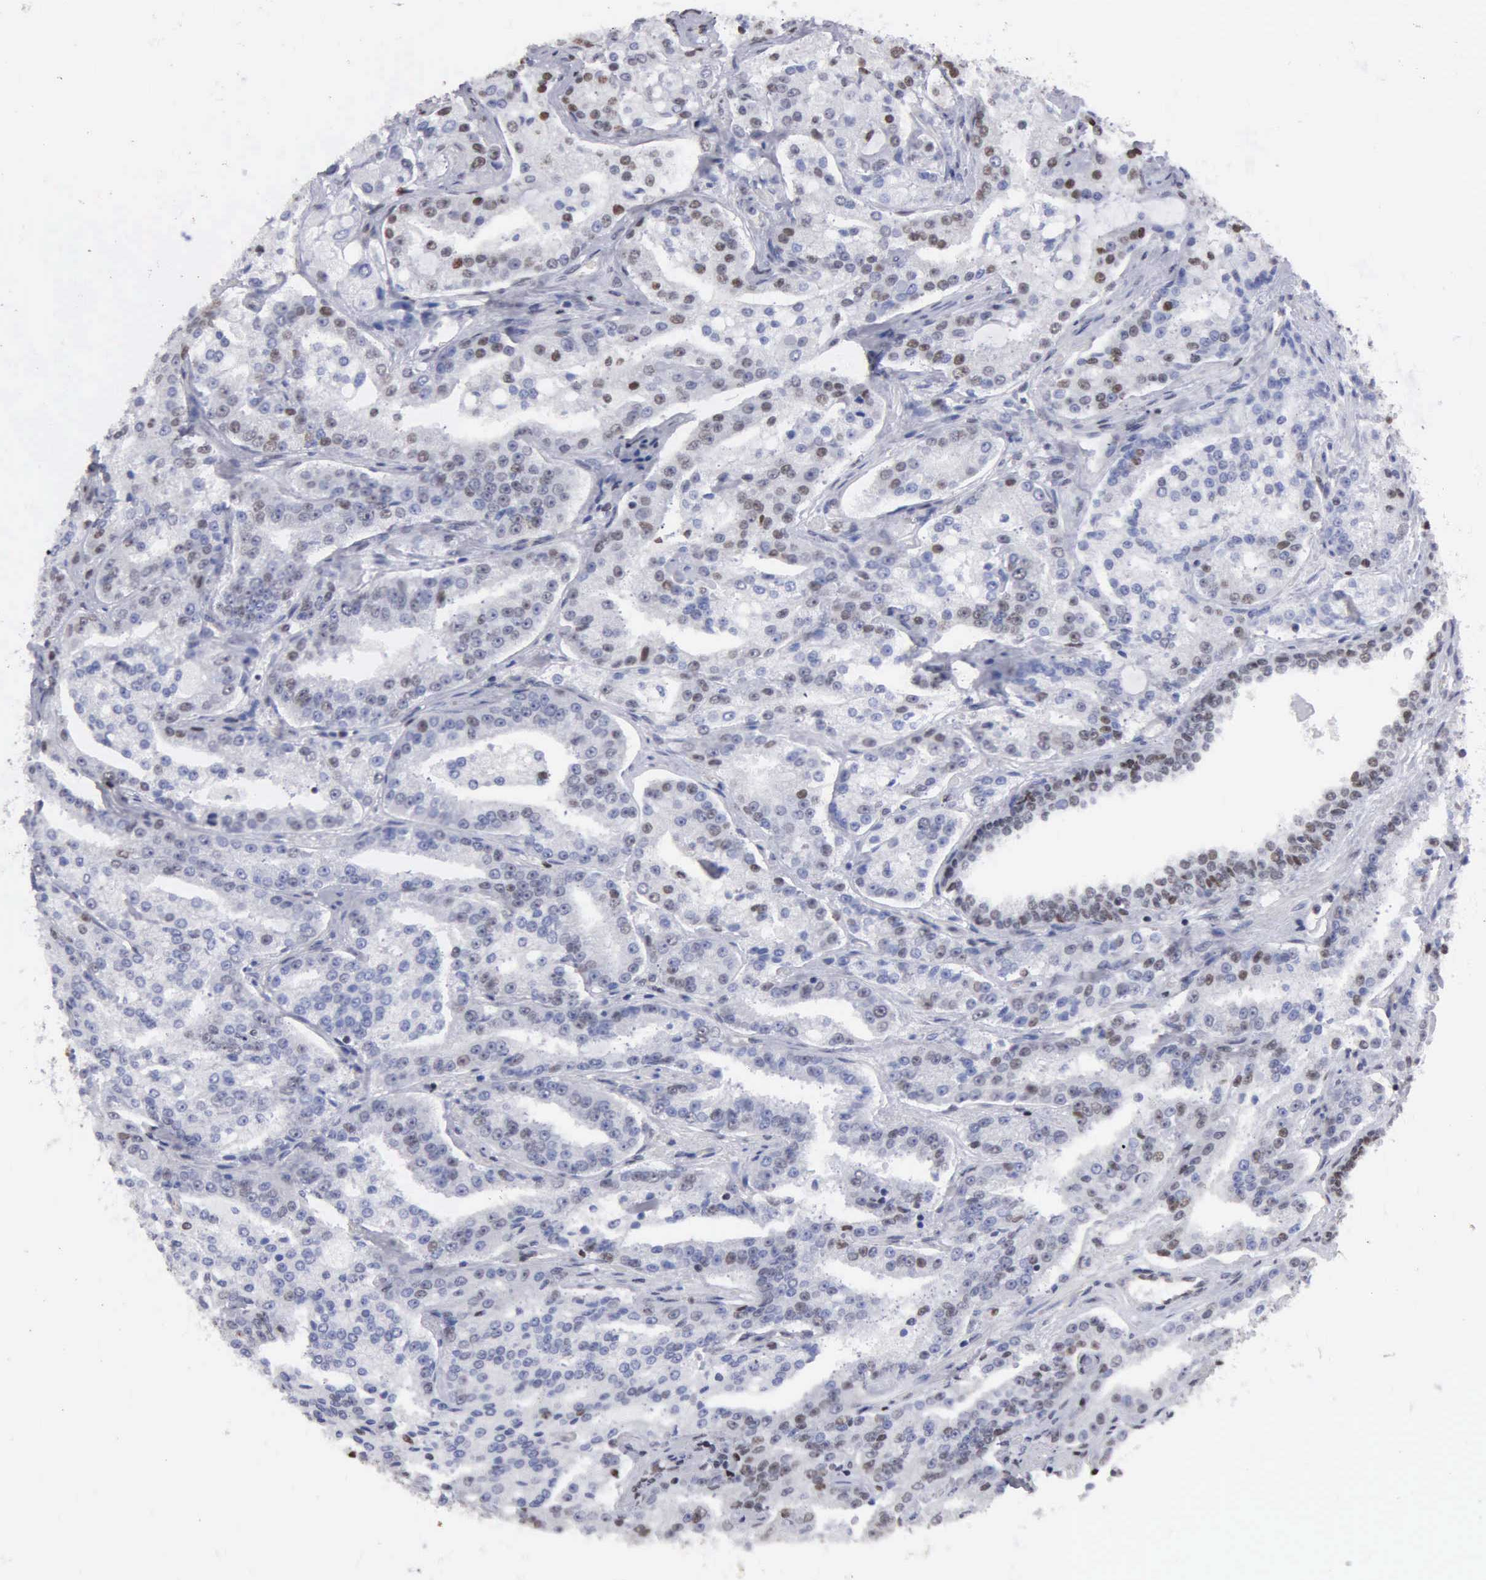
{"staining": {"intensity": "moderate", "quantity": "25%-75%", "location": "nuclear"}, "tissue": "prostate cancer", "cell_type": "Tumor cells", "image_type": "cancer", "snomed": [{"axis": "morphology", "description": "Adenocarcinoma, Medium grade"}, {"axis": "topography", "description": "Prostate"}], "caption": "Moderate nuclear positivity for a protein is present in approximately 25%-75% of tumor cells of adenocarcinoma (medium-grade) (prostate) using immunohistochemistry (IHC).", "gene": "CCNG1", "patient": {"sex": "male", "age": 72}}